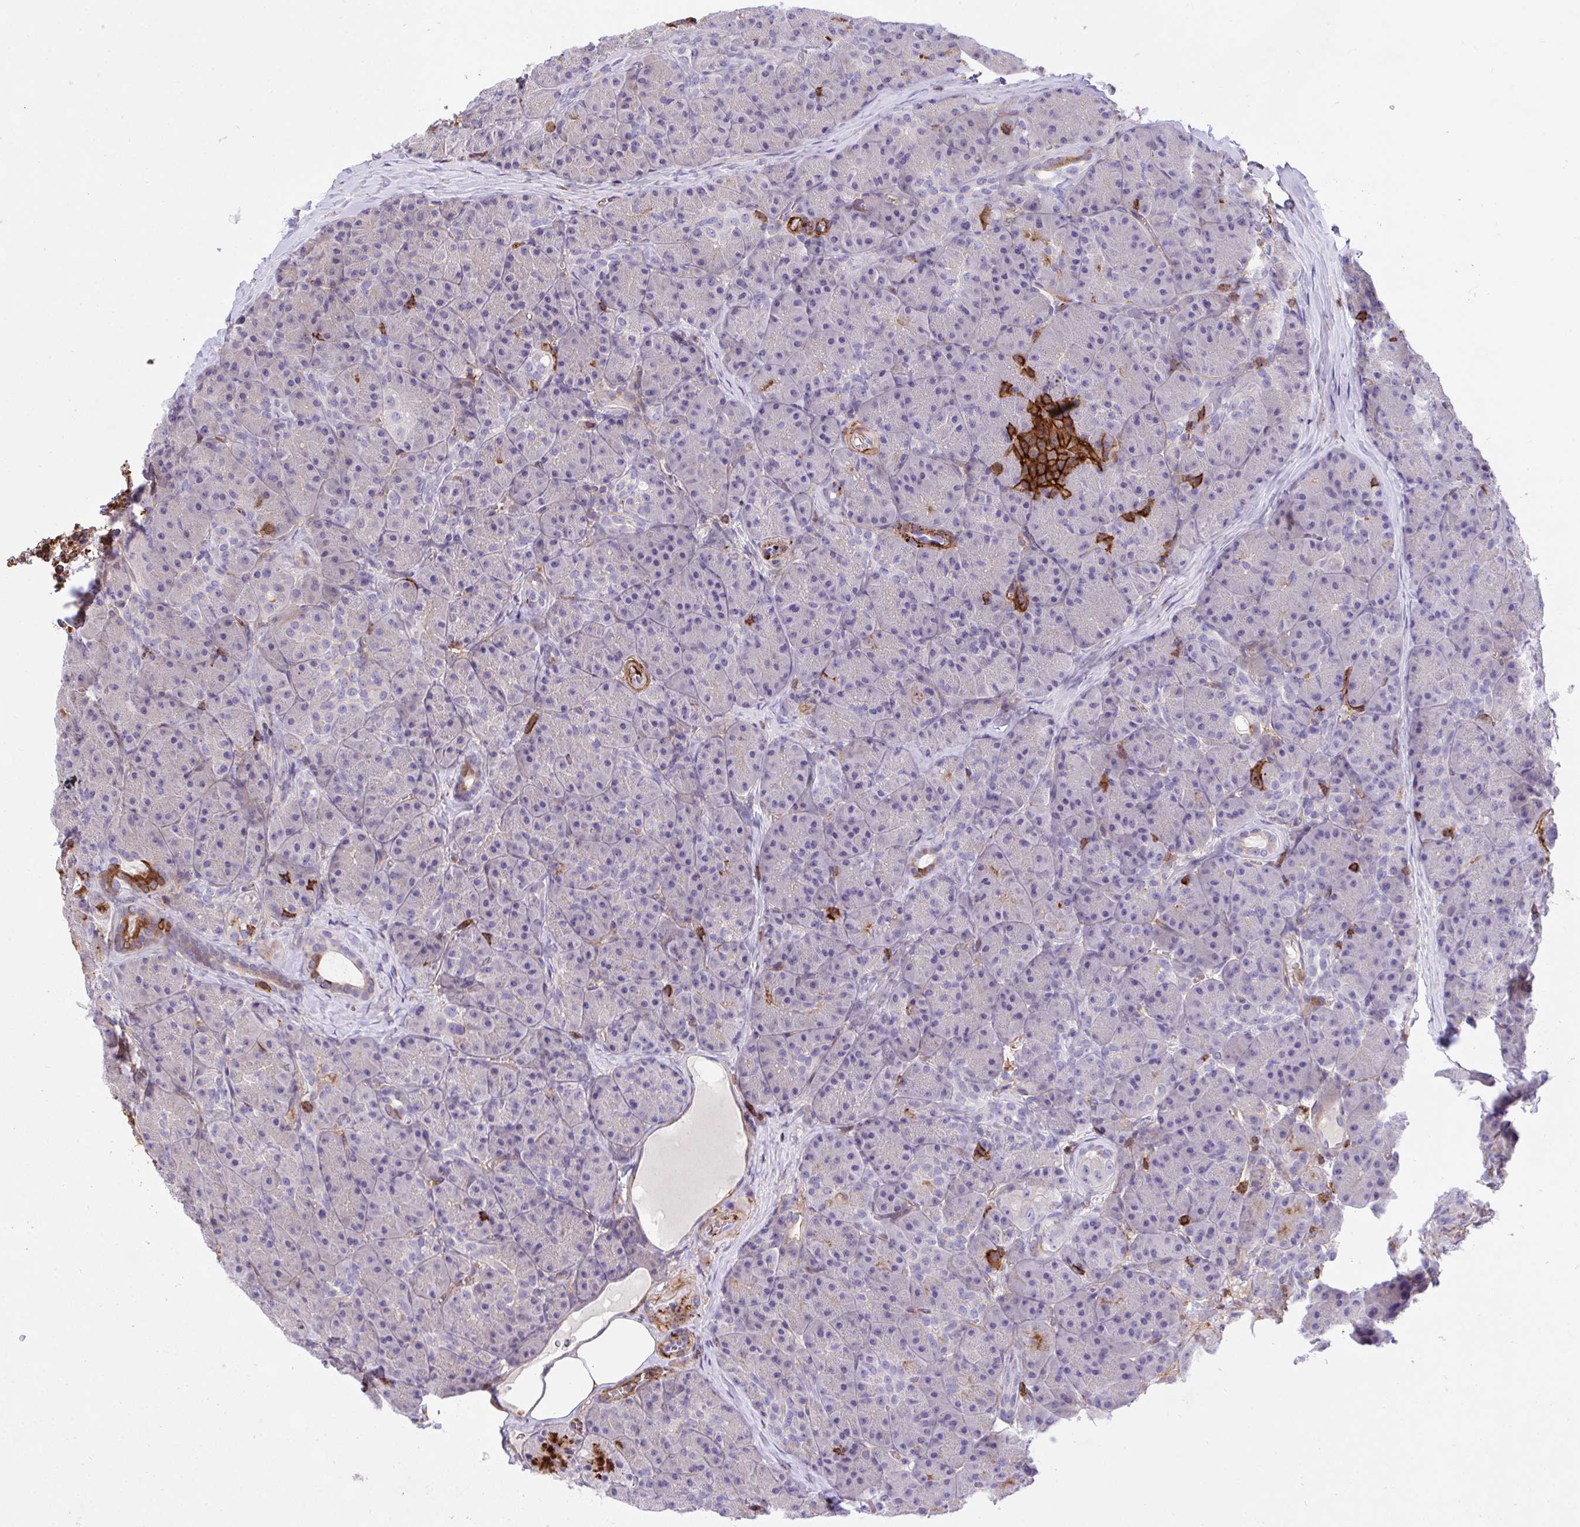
{"staining": {"intensity": "moderate", "quantity": "<25%", "location": "cytoplasmic/membranous"}, "tissue": "pancreas", "cell_type": "Exocrine glandular cells", "image_type": "normal", "snomed": [{"axis": "morphology", "description": "Normal tissue, NOS"}, {"axis": "topography", "description": "Pancreas"}], "caption": "Immunohistochemistry (IHC) (DAB (3,3'-diaminobenzidine)) staining of benign pancreas reveals moderate cytoplasmic/membranous protein positivity in approximately <25% of exocrine glandular cells. Nuclei are stained in blue.", "gene": "ERI1", "patient": {"sex": "male", "age": 57}}